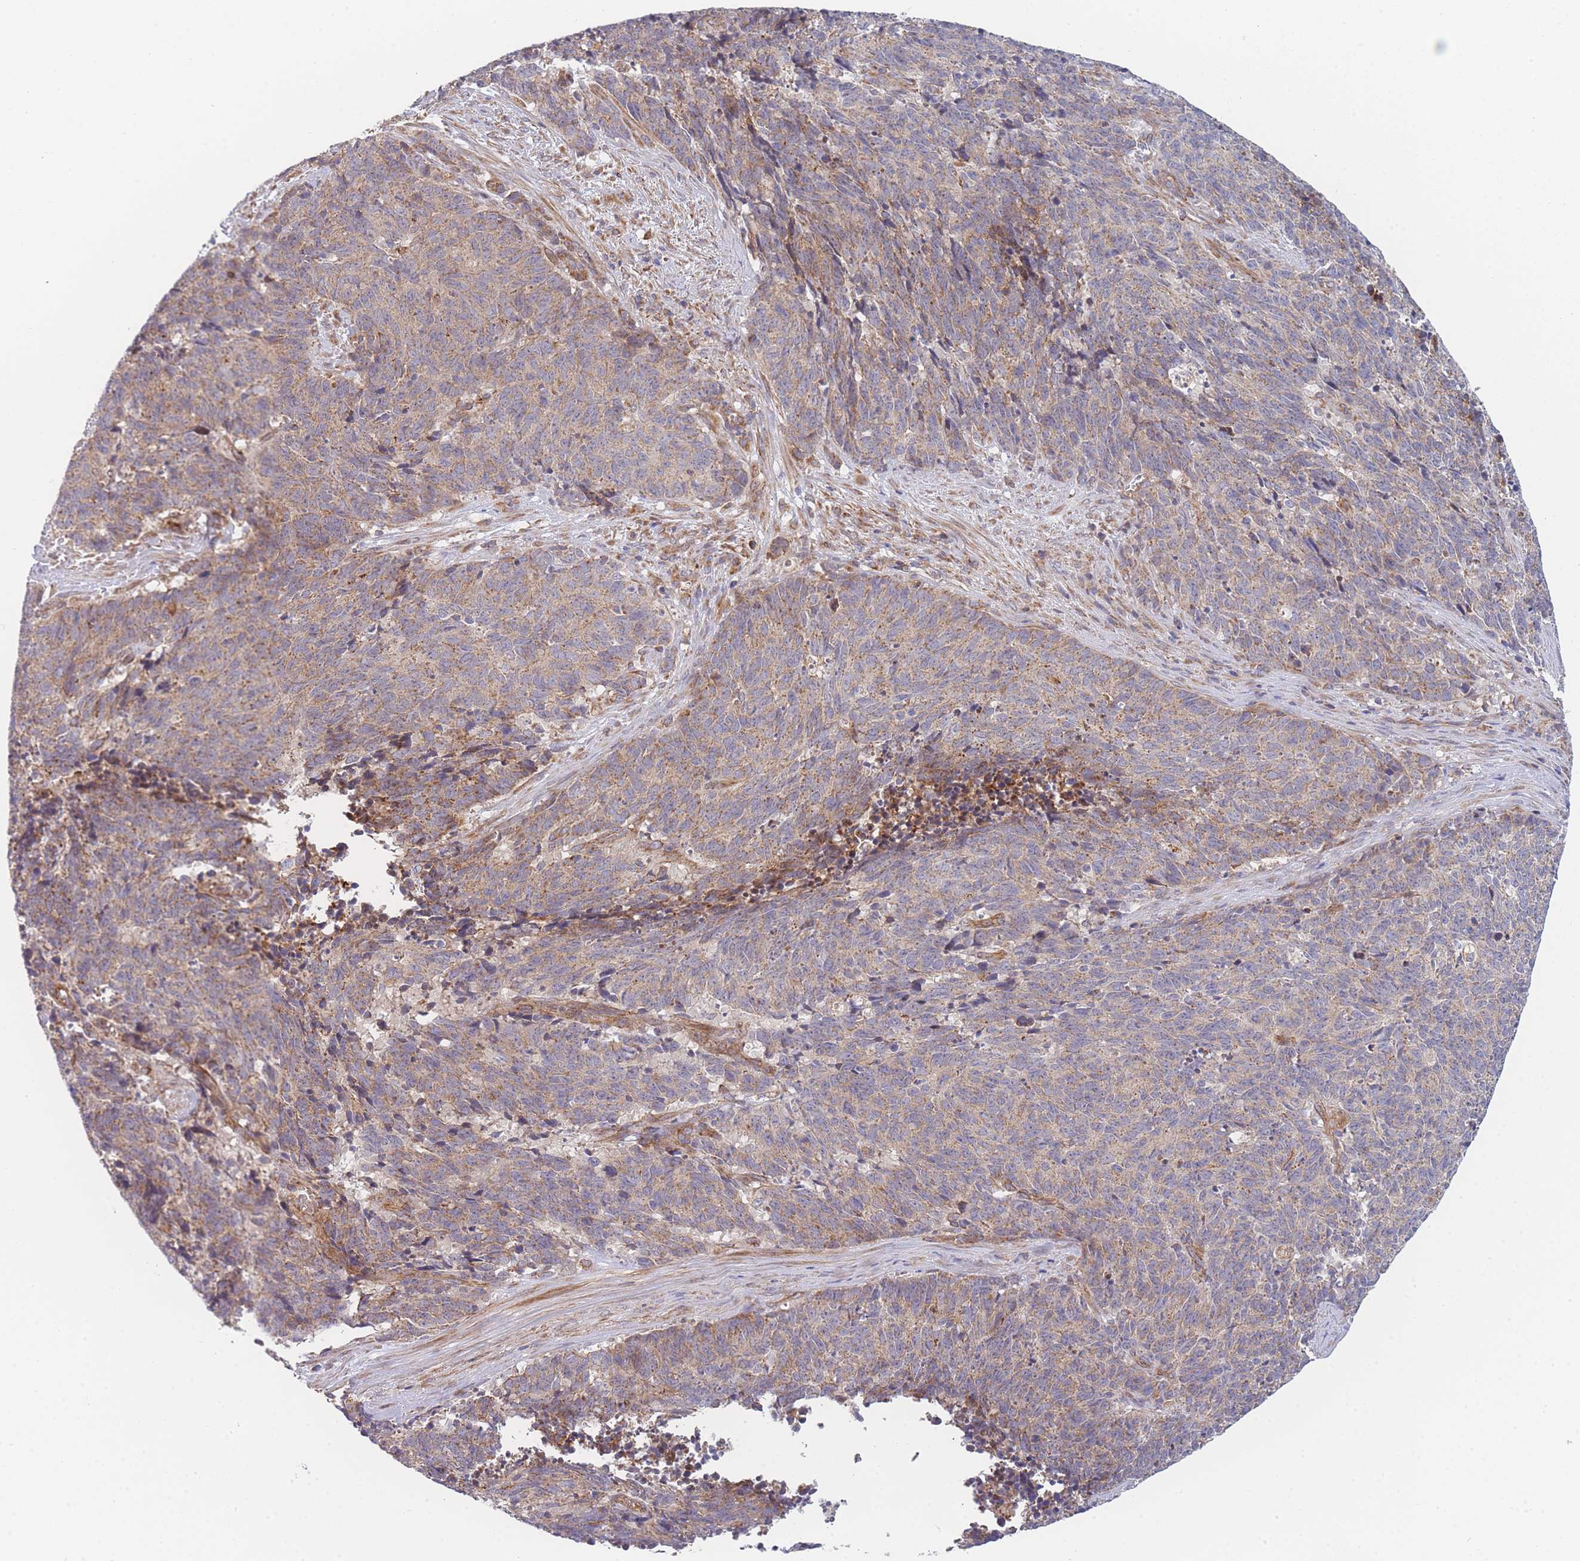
{"staining": {"intensity": "weak", "quantity": "25%-75%", "location": "cytoplasmic/membranous"}, "tissue": "cervical cancer", "cell_type": "Tumor cells", "image_type": "cancer", "snomed": [{"axis": "morphology", "description": "Squamous cell carcinoma, NOS"}, {"axis": "topography", "description": "Cervix"}], "caption": "Cervical cancer stained with DAB (3,3'-diaminobenzidine) IHC demonstrates low levels of weak cytoplasmic/membranous positivity in approximately 25%-75% of tumor cells.", "gene": "MTRES1", "patient": {"sex": "female", "age": 29}}